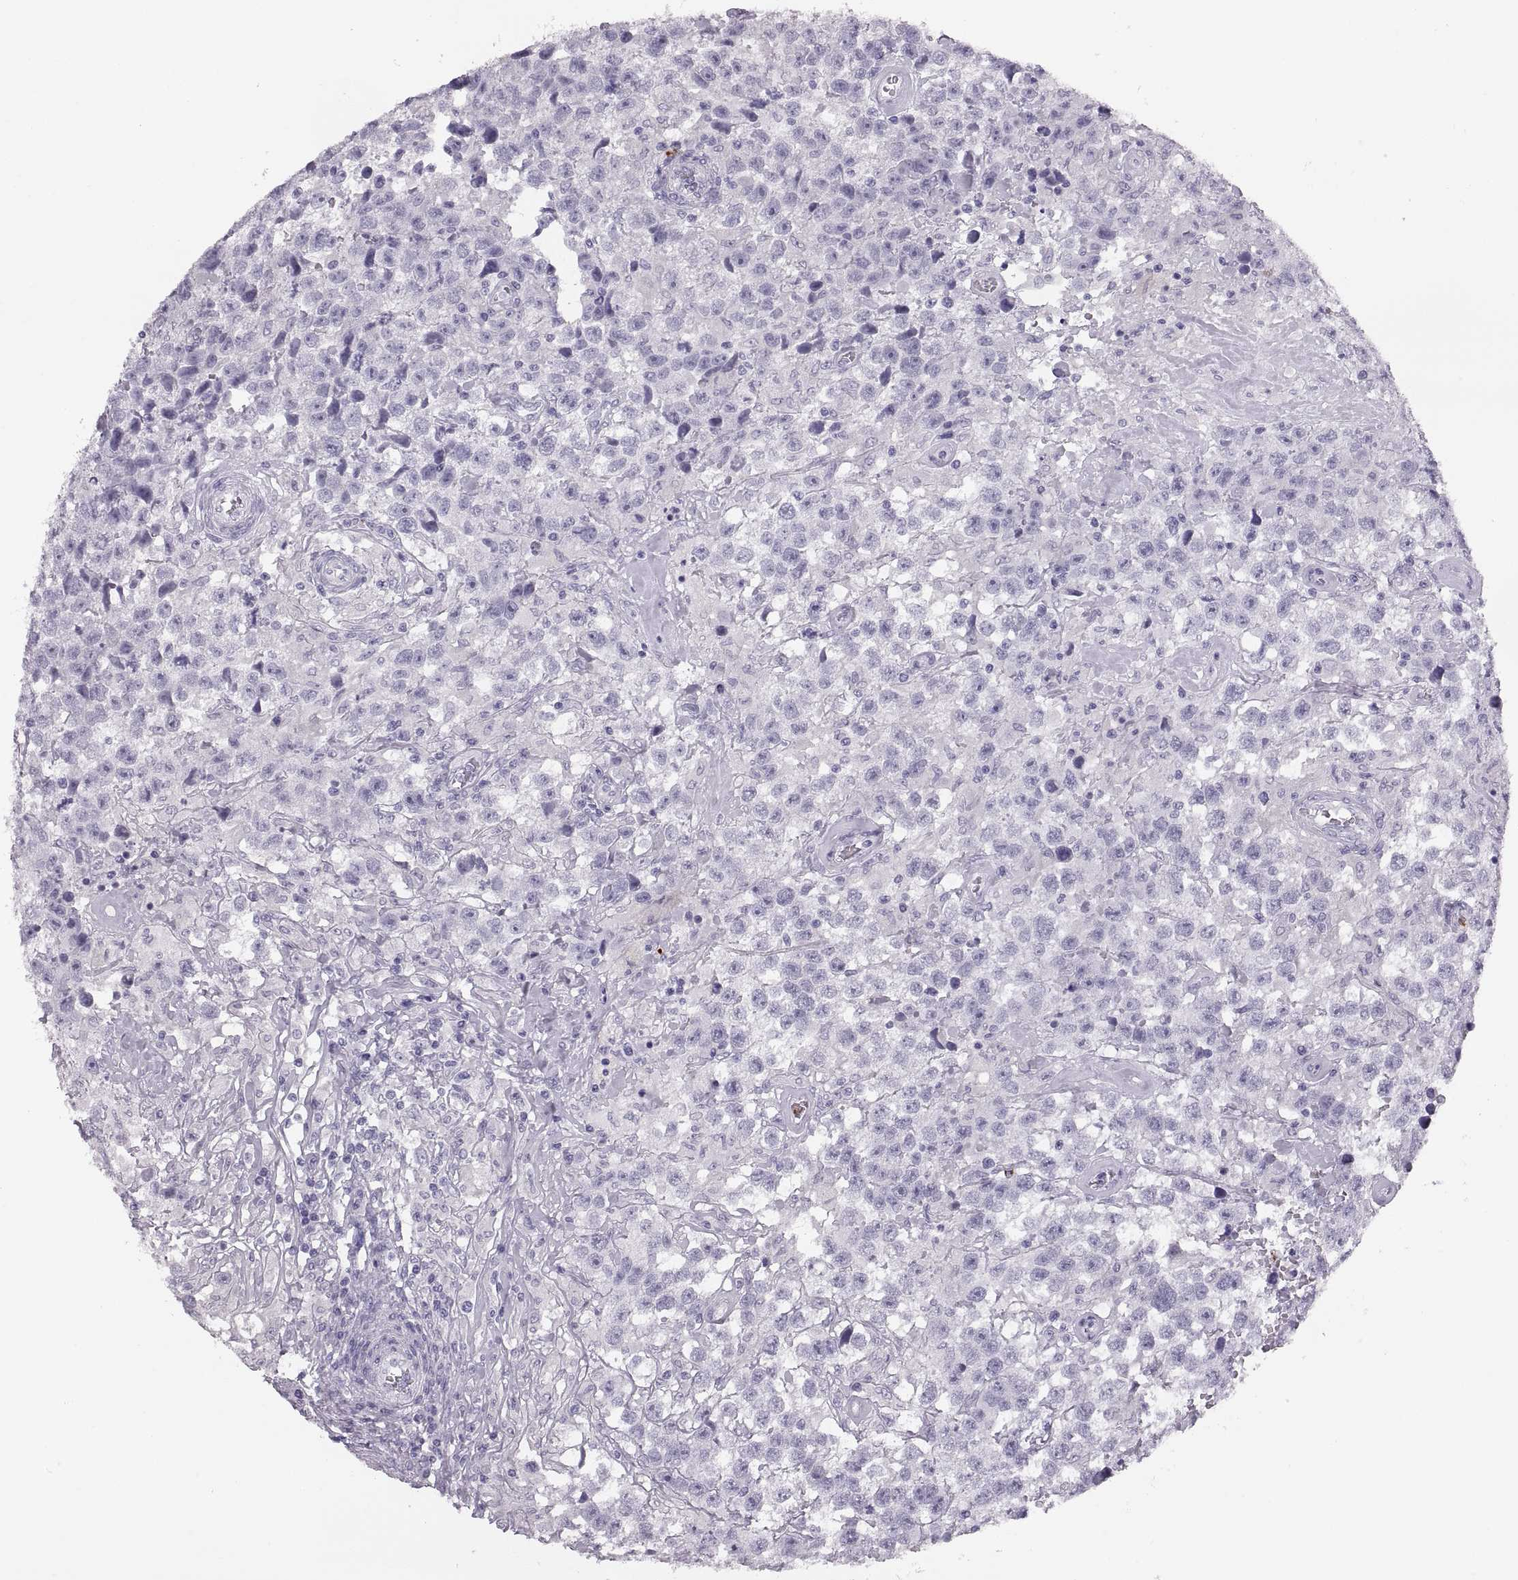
{"staining": {"intensity": "negative", "quantity": "none", "location": "none"}, "tissue": "testis cancer", "cell_type": "Tumor cells", "image_type": "cancer", "snomed": [{"axis": "morphology", "description": "Seminoma, NOS"}, {"axis": "topography", "description": "Testis"}], "caption": "Seminoma (testis) was stained to show a protein in brown. There is no significant expression in tumor cells. Nuclei are stained in blue.", "gene": "MILR1", "patient": {"sex": "male", "age": 43}}